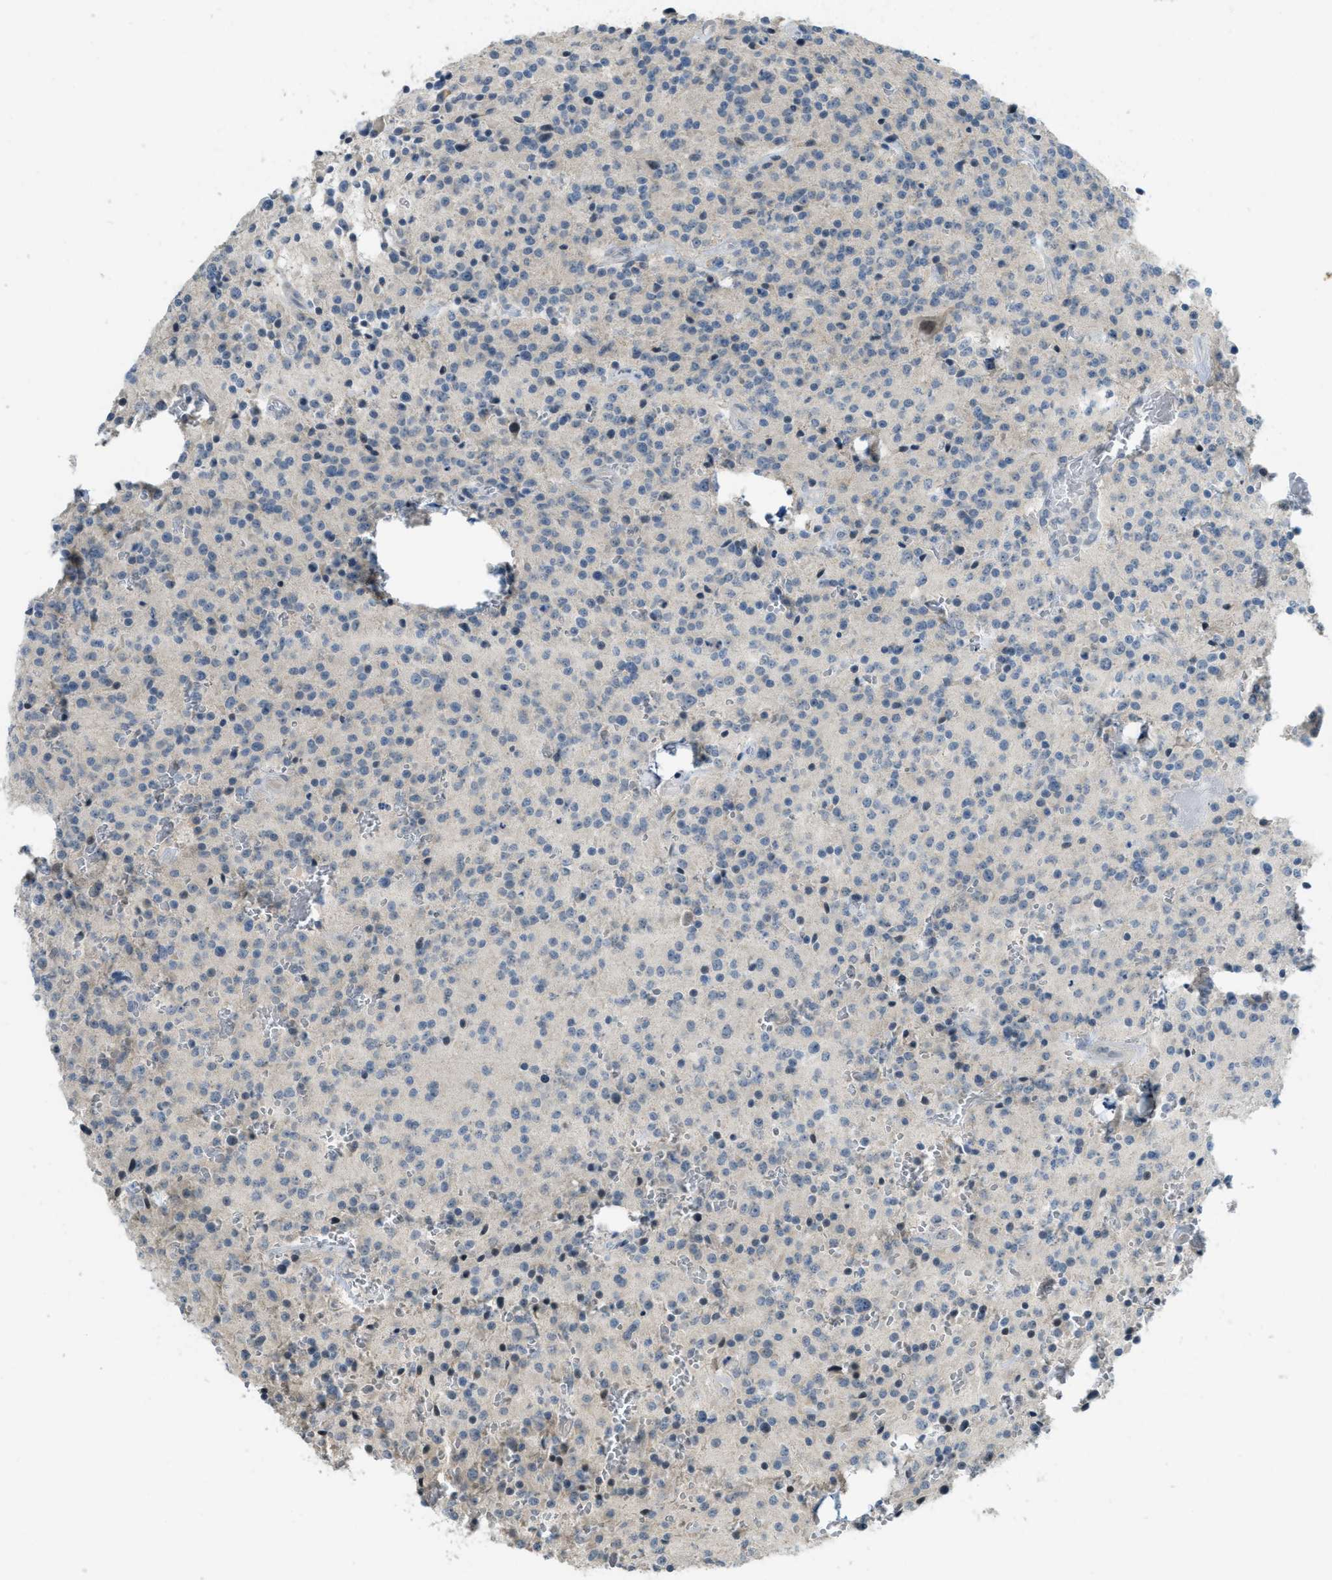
{"staining": {"intensity": "negative", "quantity": "none", "location": "none"}, "tissue": "glioma", "cell_type": "Tumor cells", "image_type": "cancer", "snomed": [{"axis": "morphology", "description": "Glioma, malignant, Low grade"}, {"axis": "topography", "description": "Brain"}], "caption": "The immunohistochemistry micrograph has no significant staining in tumor cells of glioma tissue. The staining was performed using DAB (3,3'-diaminobenzidine) to visualize the protein expression in brown, while the nuclei were stained in blue with hematoxylin (Magnification: 20x).", "gene": "TXNDC2", "patient": {"sex": "male", "age": 58}}